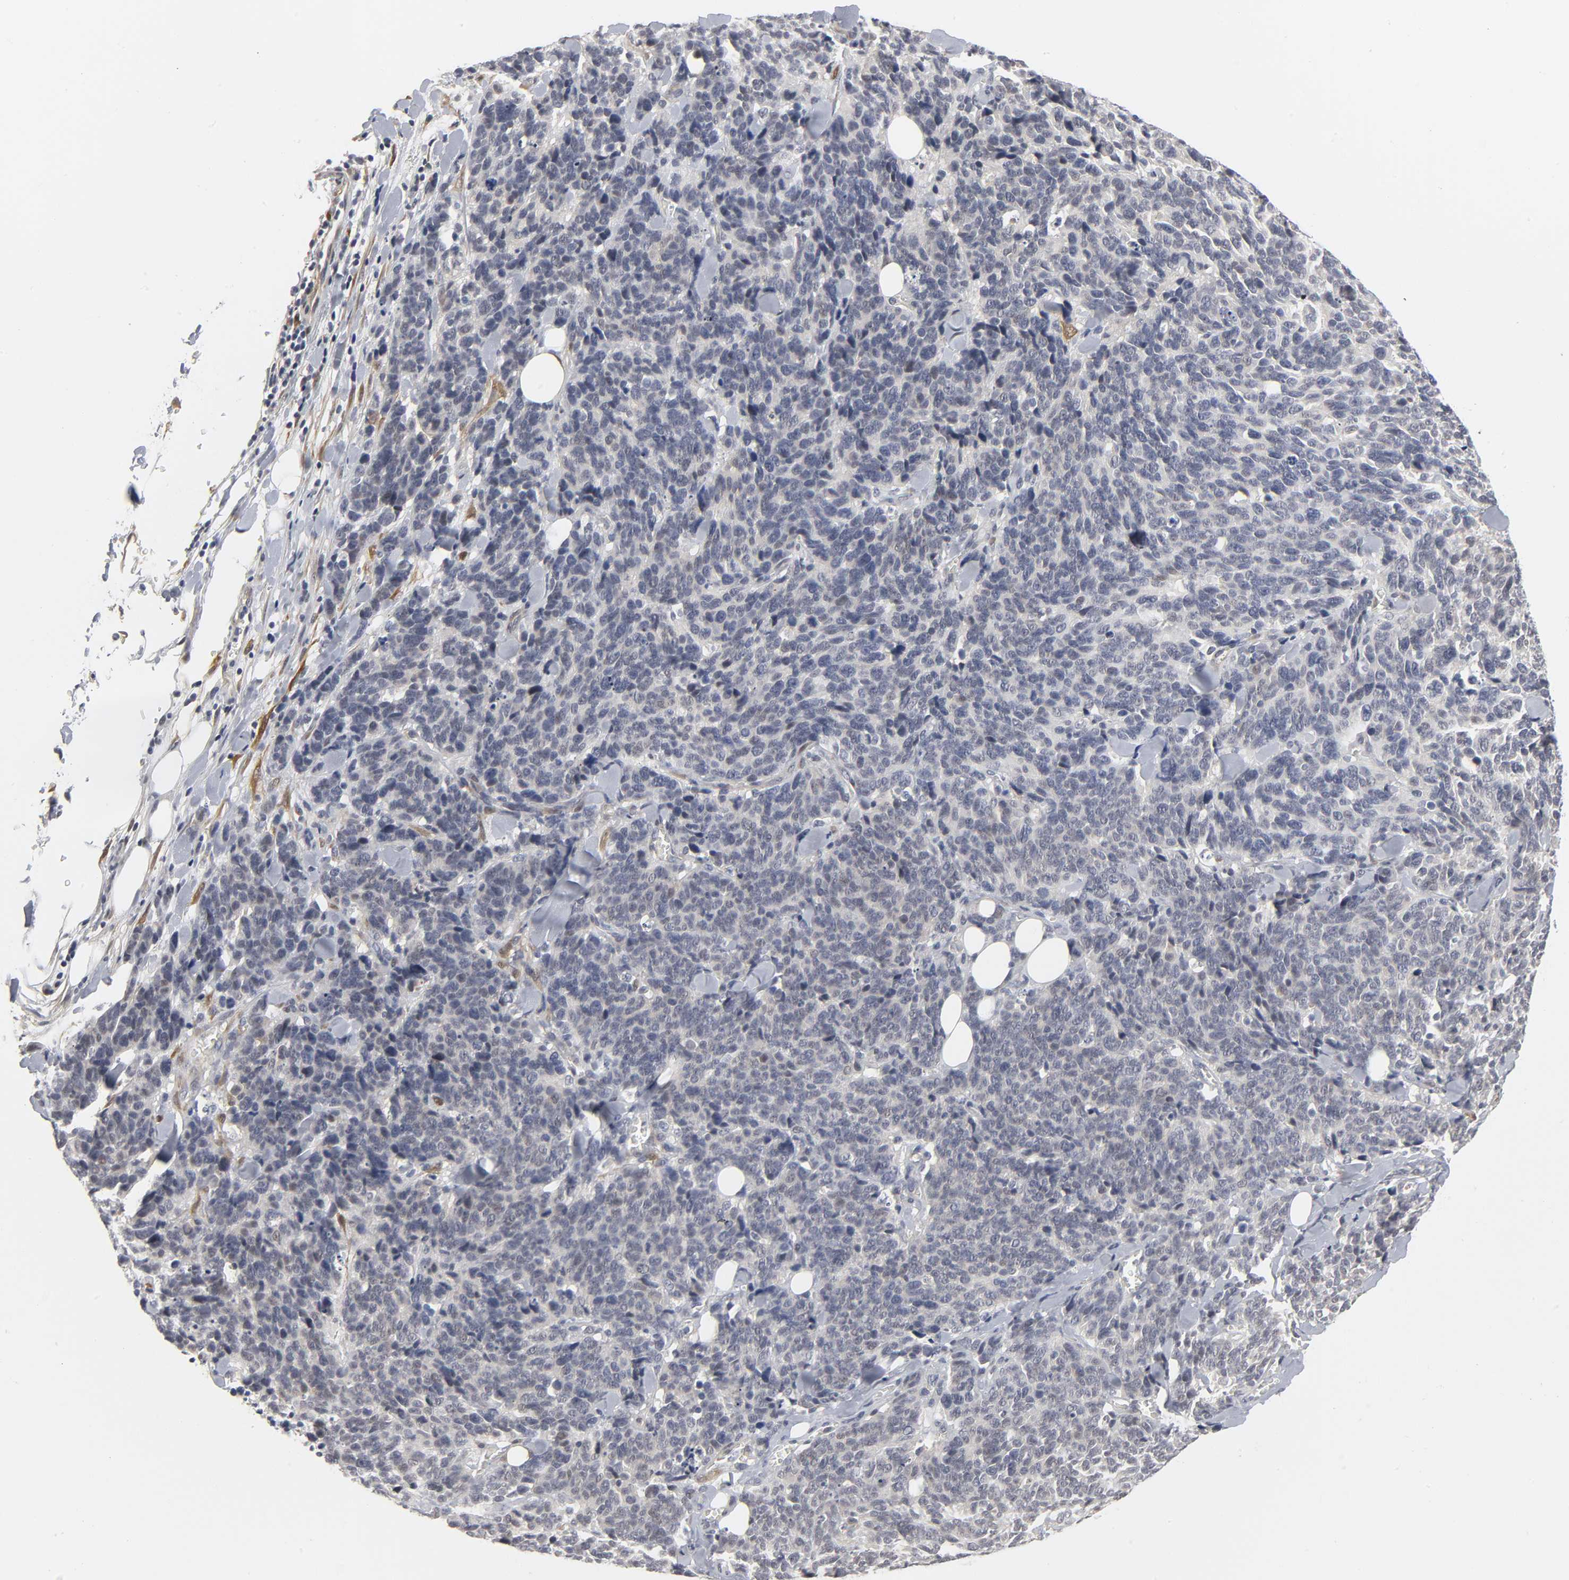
{"staining": {"intensity": "weak", "quantity": "25%-75%", "location": "cytoplasmic/membranous,nuclear"}, "tissue": "lung cancer", "cell_type": "Tumor cells", "image_type": "cancer", "snomed": [{"axis": "morphology", "description": "Neoplasm, malignant, NOS"}, {"axis": "topography", "description": "Lung"}], "caption": "Immunohistochemistry micrograph of human malignant neoplasm (lung) stained for a protein (brown), which displays low levels of weak cytoplasmic/membranous and nuclear positivity in approximately 25%-75% of tumor cells.", "gene": "PDLIM3", "patient": {"sex": "female", "age": 58}}